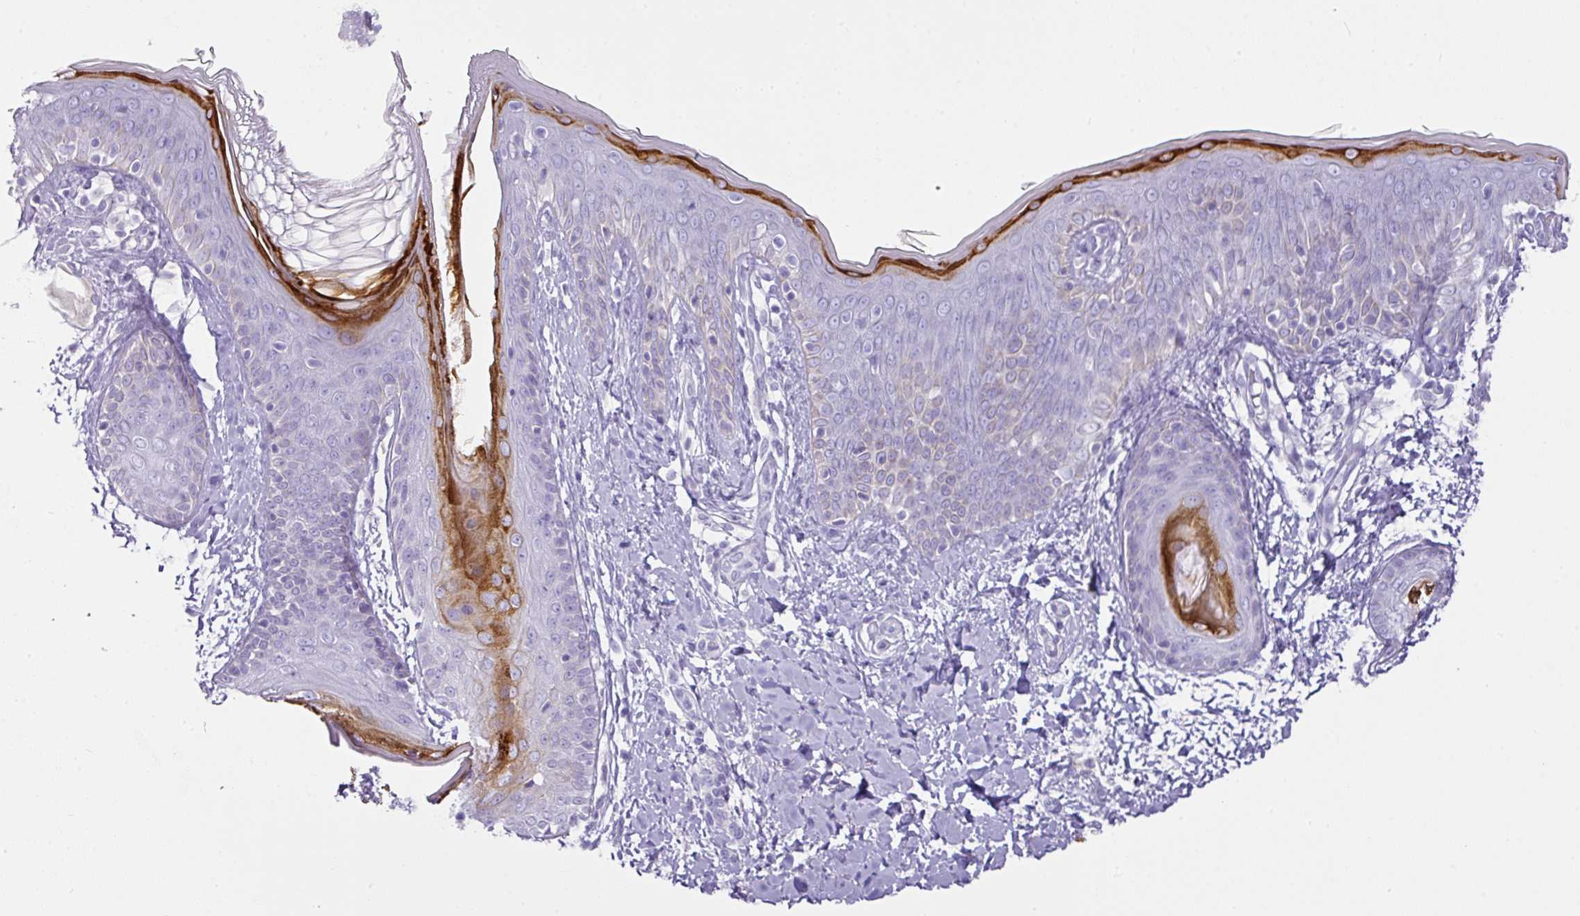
{"staining": {"intensity": "negative", "quantity": "none", "location": "none"}, "tissue": "skin", "cell_type": "Fibroblasts", "image_type": "normal", "snomed": [{"axis": "morphology", "description": "Normal tissue, NOS"}, {"axis": "topography", "description": "Skin"}], "caption": "Immunohistochemistry micrograph of normal skin: human skin stained with DAB exhibits no significant protein positivity in fibroblasts.", "gene": "TARM1", "patient": {"sex": "male", "age": 16}}